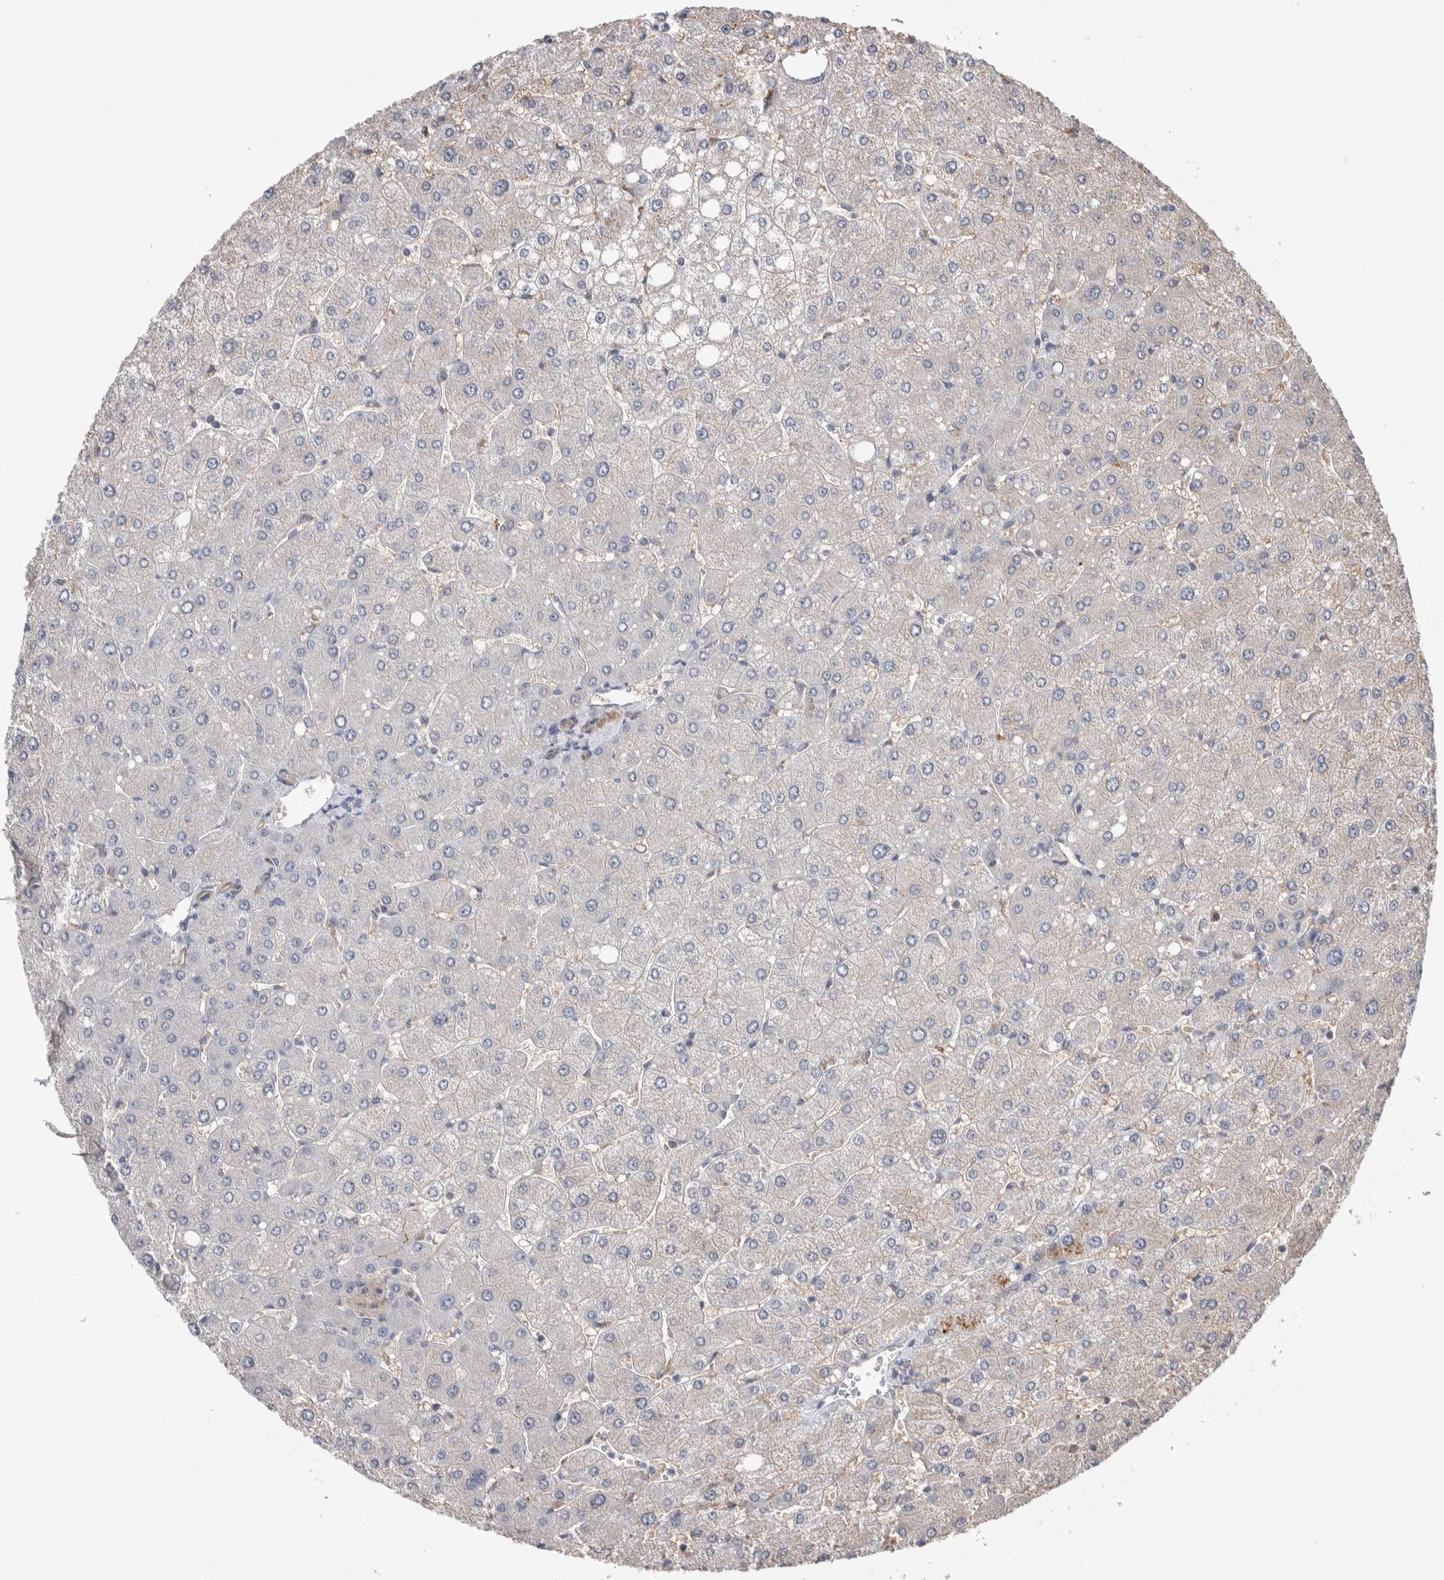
{"staining": {"intensity": "negative", "quantity": "none", "location": "none"}, "tissue": "liver", "cell_type": "Cholangiocytes", "image_type": "normal", "snomed": [{"axis": "morphology", "description": "Normal tissue, NOS"}, {"axis": "topography", "description": "Liver"}], "caption": "Photomicrograph shows no protein staining in cholangiocytes of benign liver. (DAB (3,3'-diaminobenzidine) immunohistochemistry (IHC), high magnification).", "gene": "GCNA", "patient": {"sex": "male", "age": 55}}